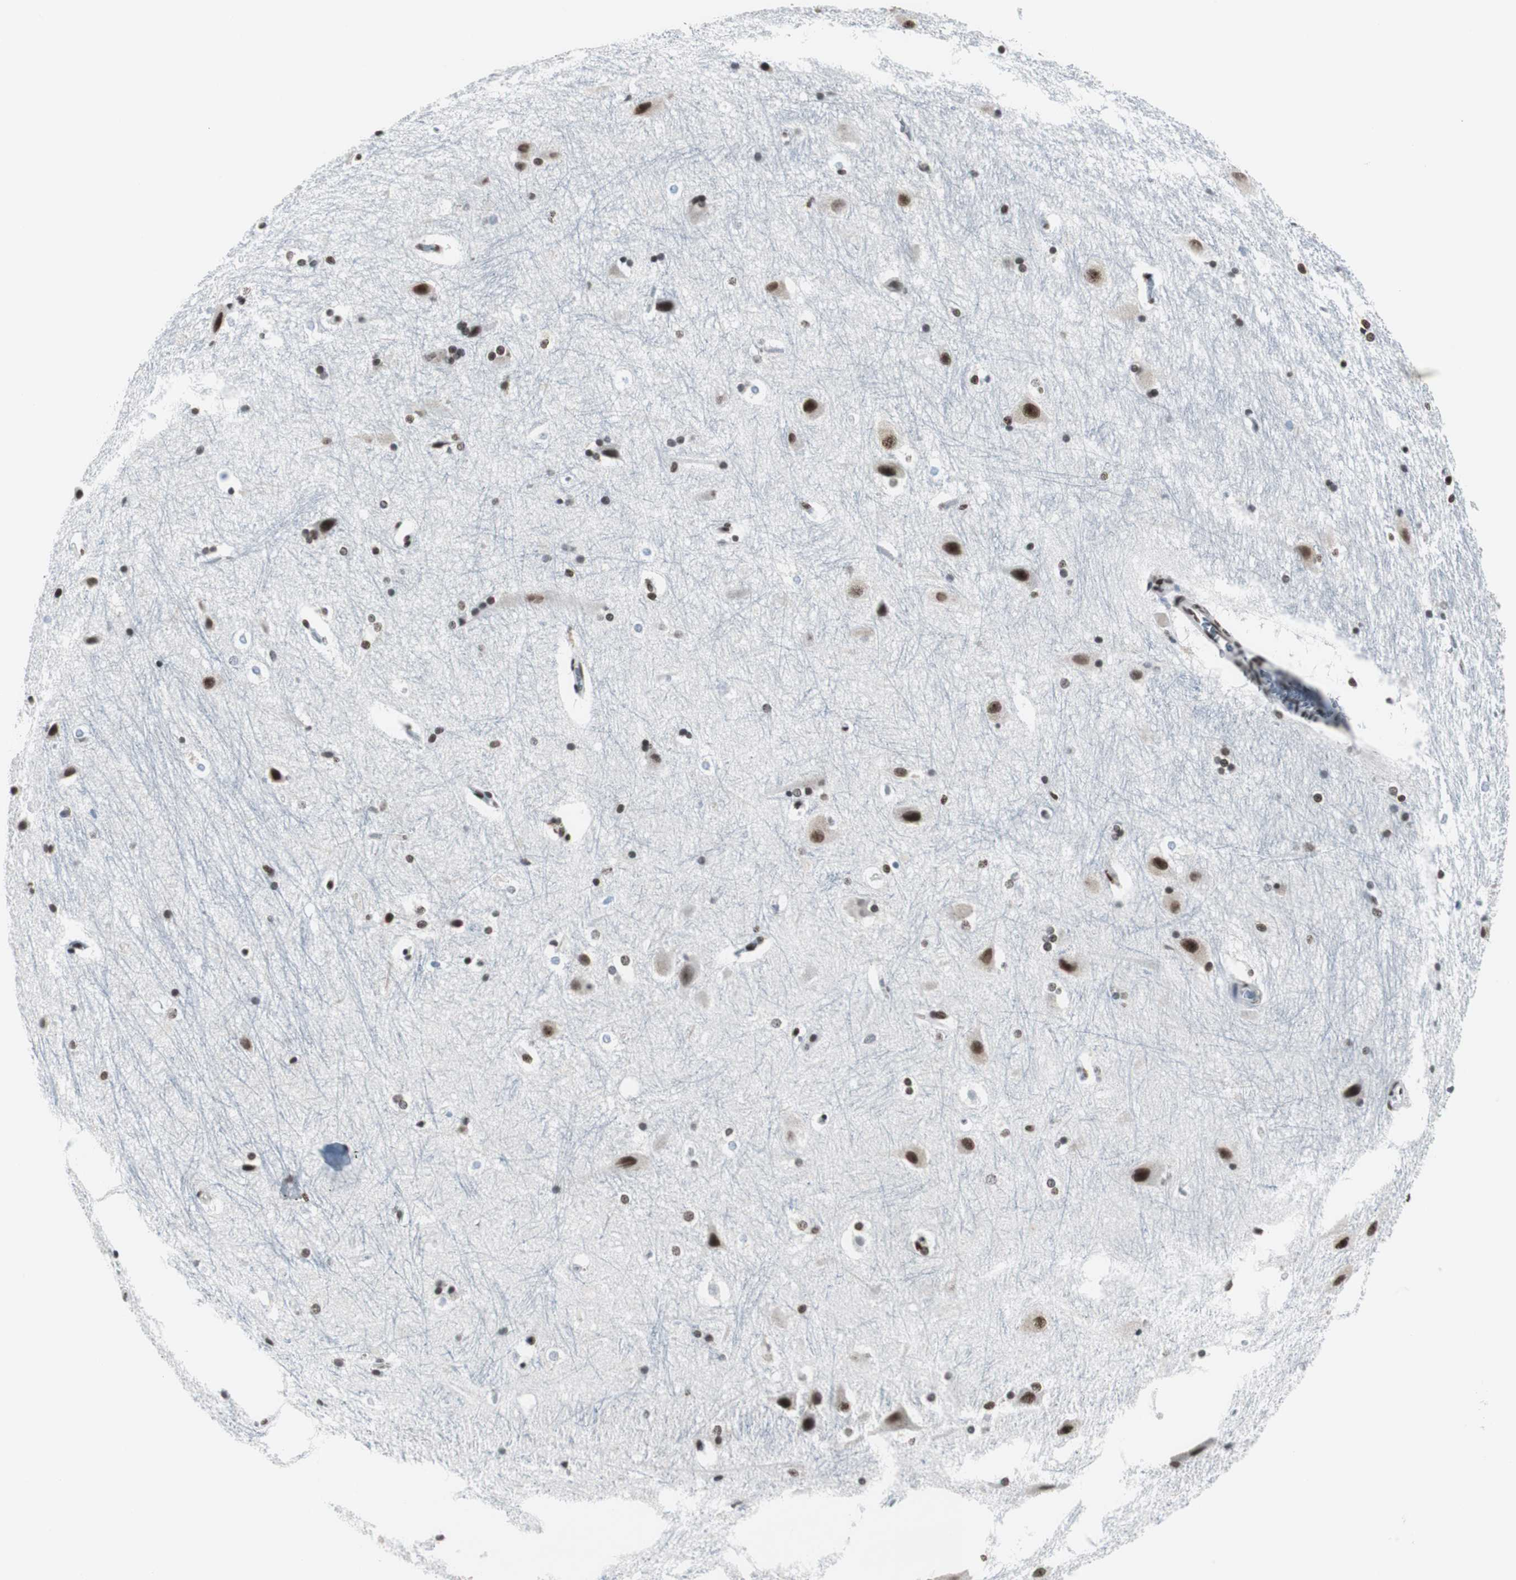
{"staining": {"intensity": "strong", "quantity": "25%-75%", "location": "nuclear"}, "tissue": "hippocampus", "cell_type": "Glial cells", "image_type": "normal", "snomed": [{"axis": "morphology", "description": "Normal tissue, NOS"}, {"axis": "topography", "description": "Hippocampus"}], "caption": "IHC of unremarkable human hippocampus exhibits high levels of strong nuclear expression in approximately 25%-75% of glial cells.", "gene": "XRCC1", "patient": {"sex": "female", "age": 19}}